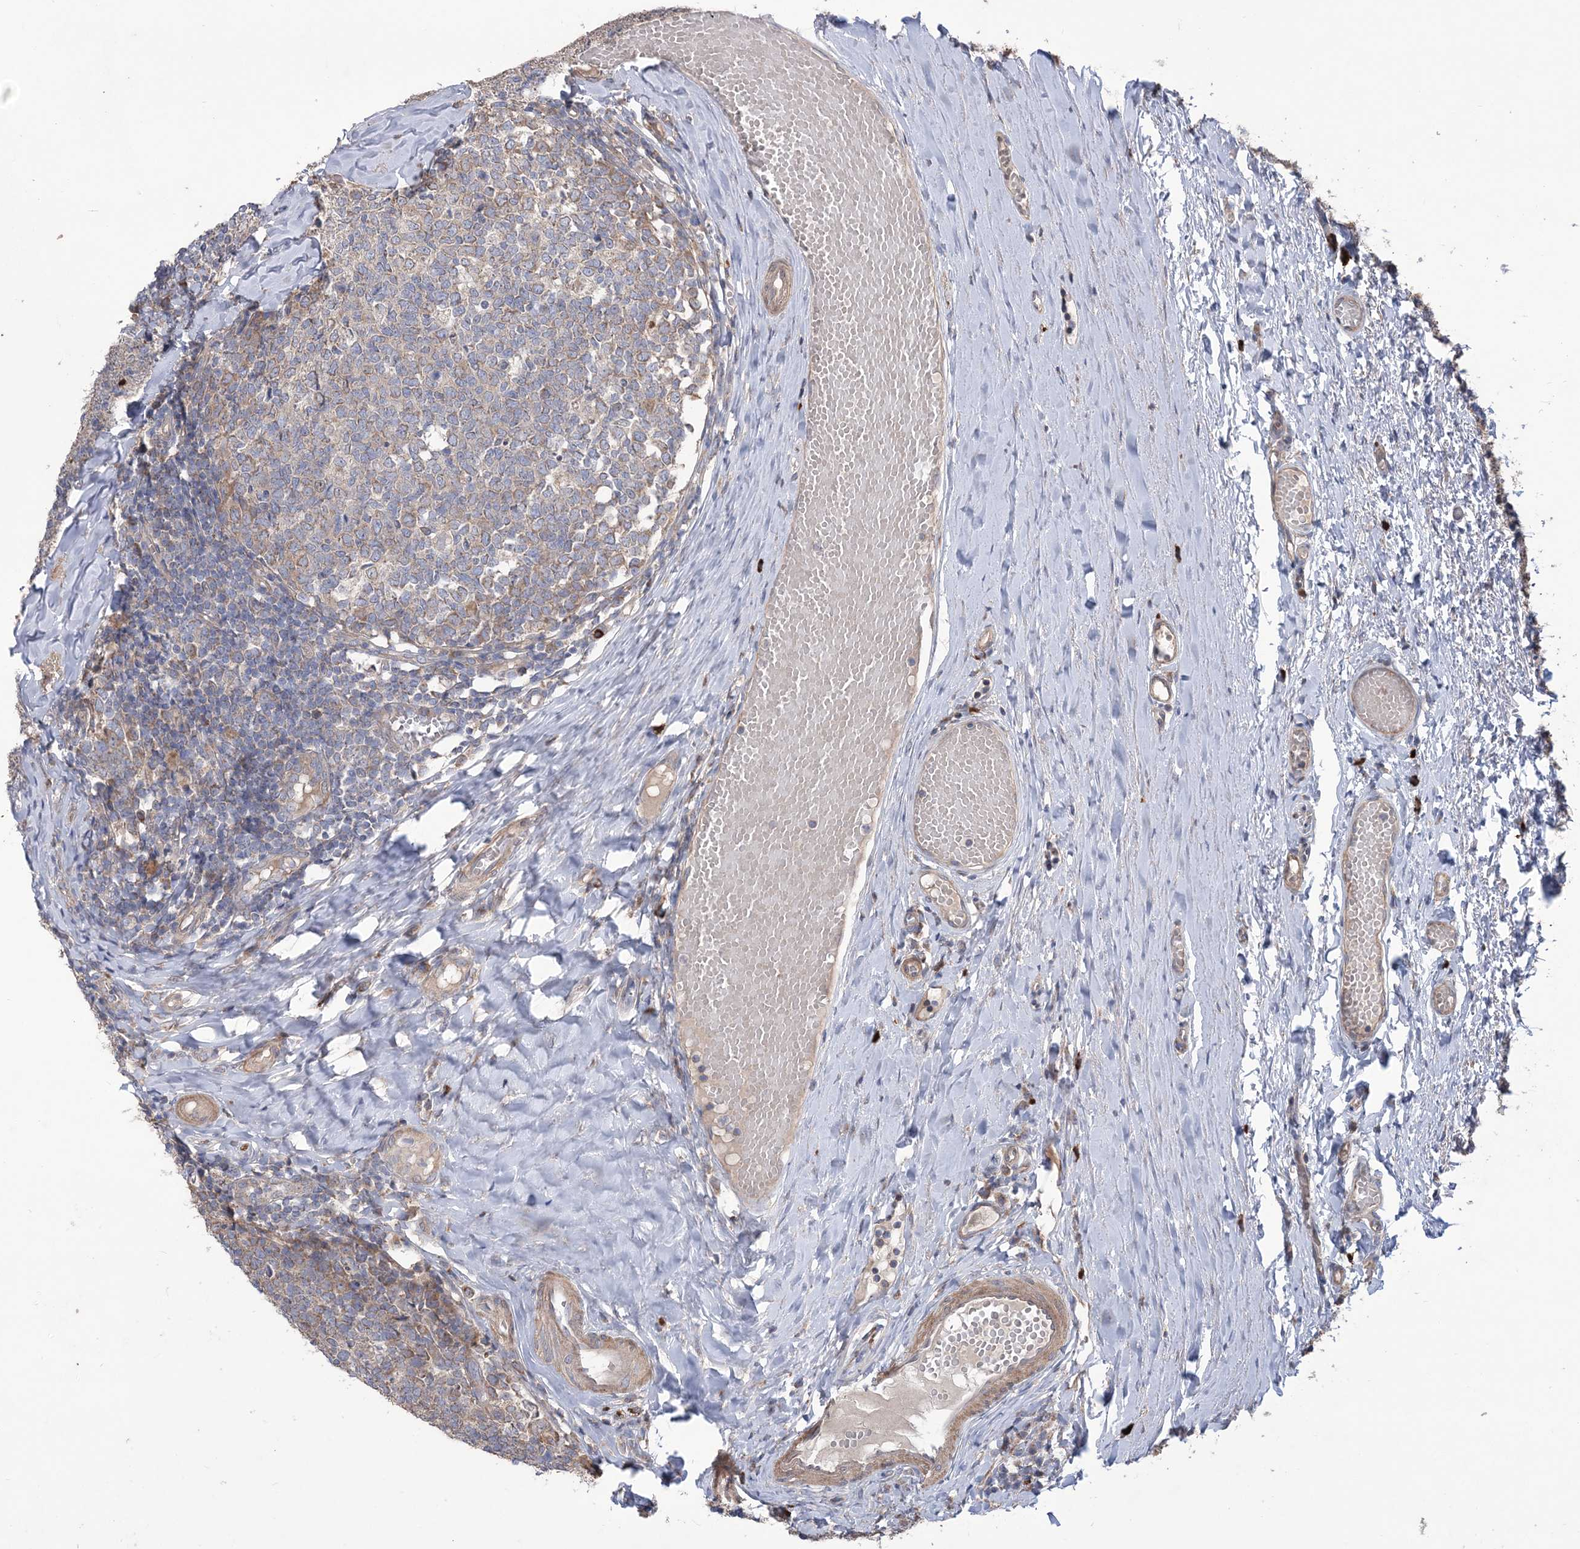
{"staining": {"intensity": "weak", "quantity": "<25%", "location": "cytoplasmic/membranous"}, "tissue": "tonsil", "cell_type": "Germinal center cells", "image_type": "normal", "snomed": [{"axis": "morphology", "description": "Normal tissue, NOS"}, {"axis": "topography", "description": "Tonsil"}], "caption": "DAB immunohistochemical staining of normal tonsil demonstrates no significant positivity in germinal center cells.", "gene": "MTRF1L", "patient": {"sex": "female", "age": 19}}